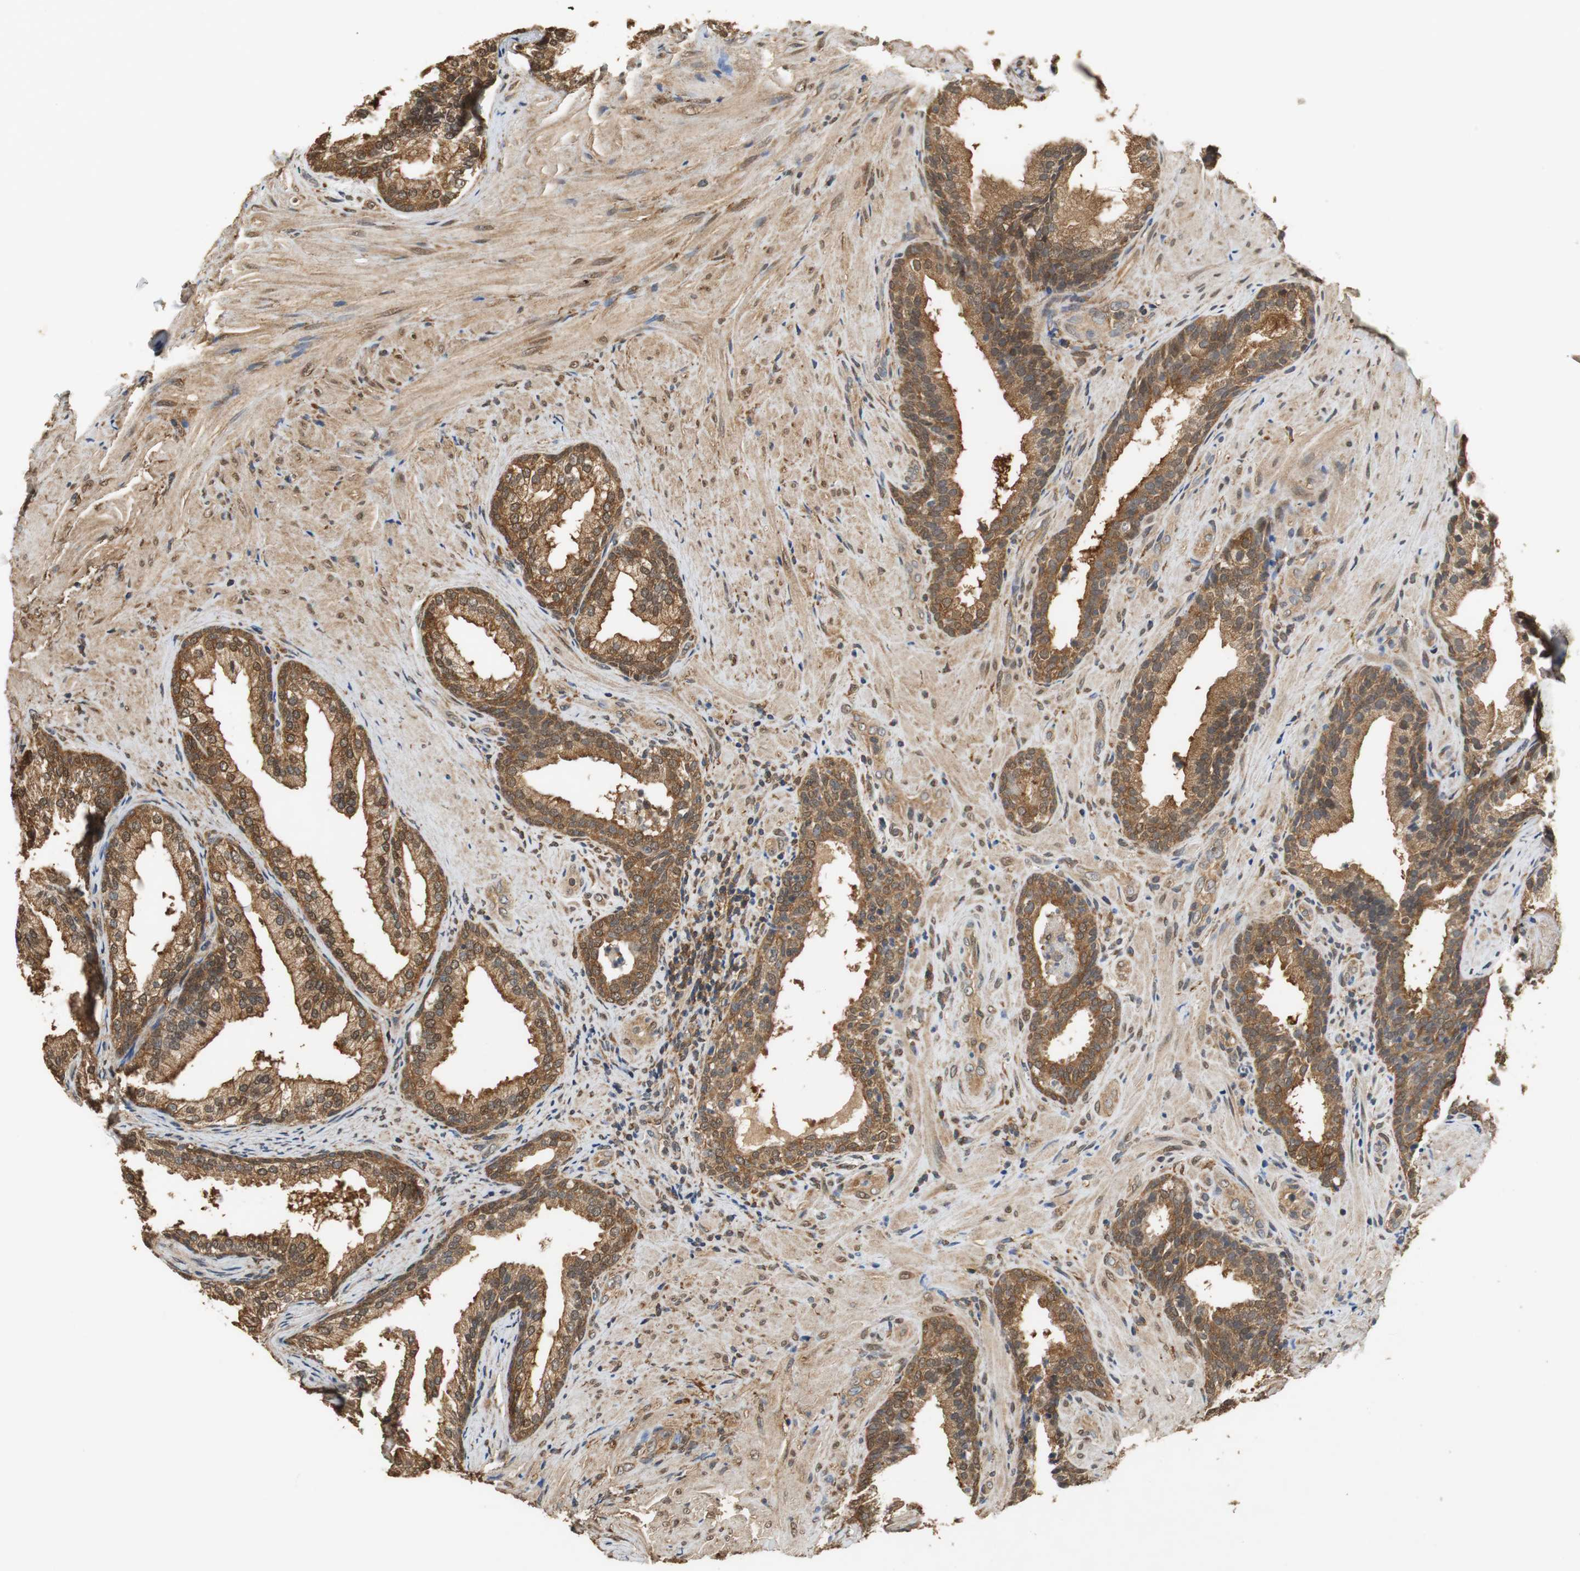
{"staining": {"intensity": "strong", "quantity": ">75%", "location": "cytoplasmic/membranous,nuclear"}, "tissue": "prostate", "cell_type": "Glandular cells", "image_type": "normal", "snomed": [{"axis": "morphology", "description": "Normal tissue, NOS"}, {"axis": "topography", "description": "Prostate"}], "caption": "The photomicrograph reveals staining of benign prostate, revealing strong cytoplasmic/membranous,nuclear protein expression (brown color) within glandular cells. Ihc stains the protein of interest in brown and the nuclei are stained blue.", "gene": "UBQLN2", "patient": {"sex": "male", "age": 76}}